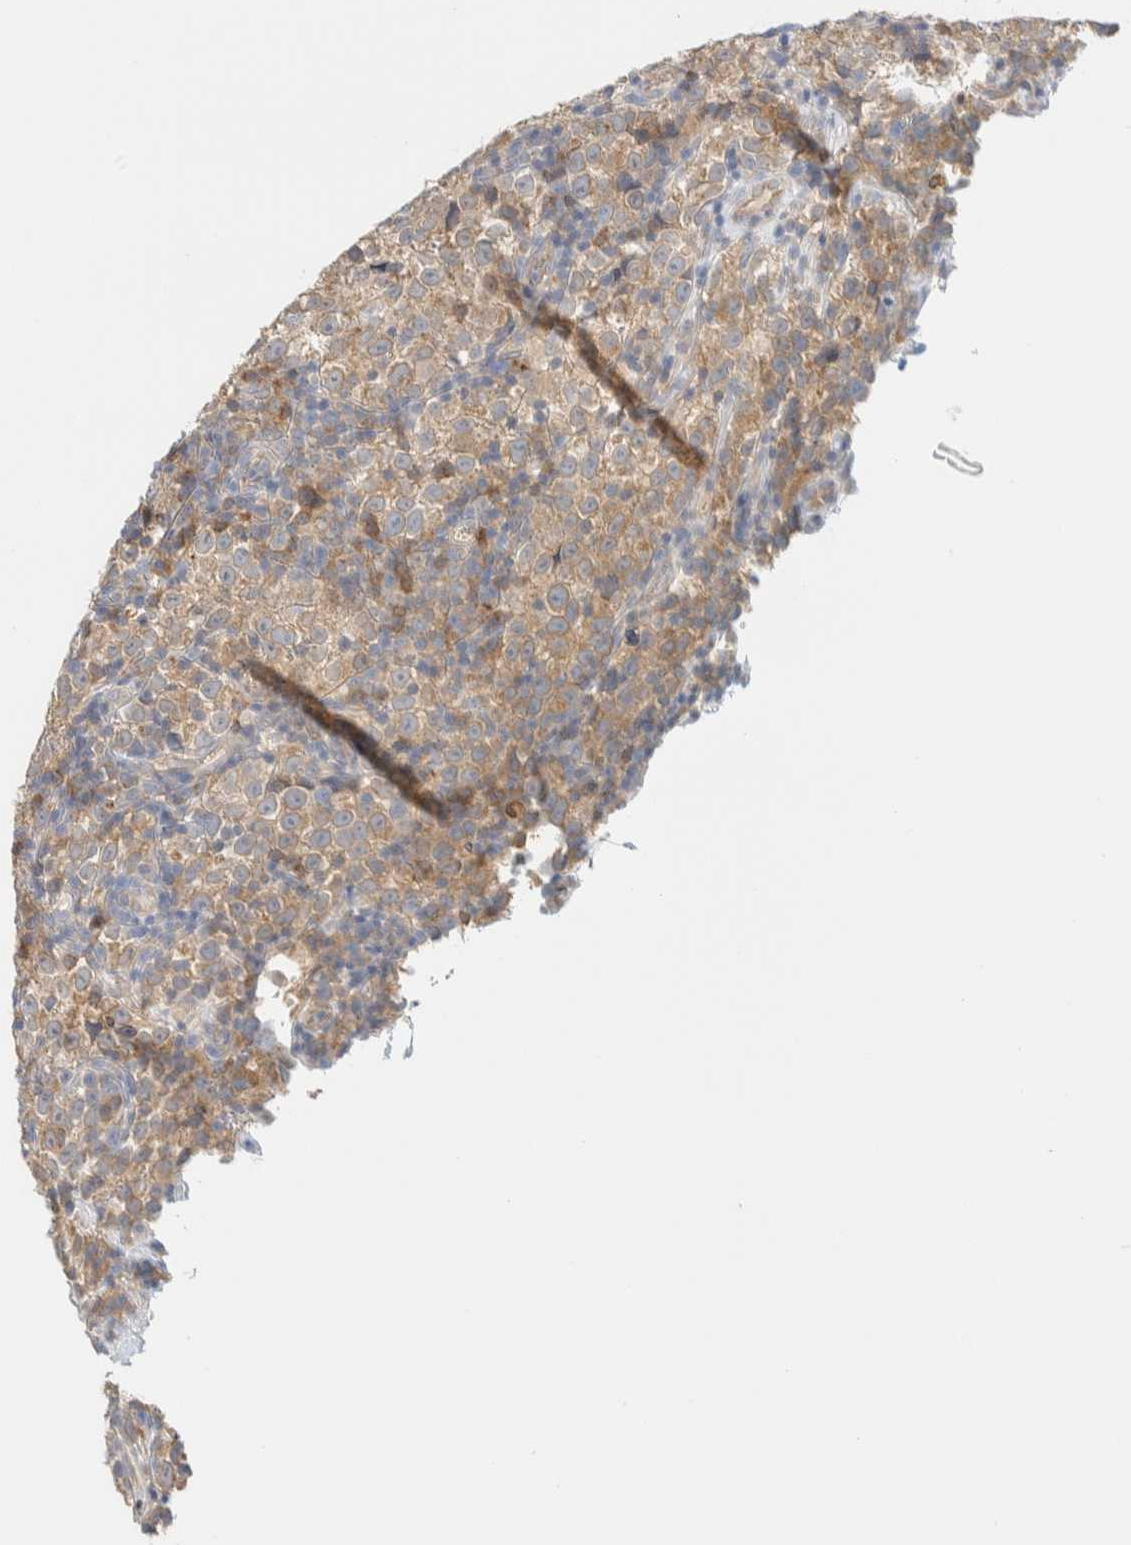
{"staining": {"intensity": "weak", "quantity": ">75%", "location": "cytoplasmic/membranous"}, "tissue": "testis cancer", "cell_type": "Tumor cells", "image_type": "cancer", "snomed": [{"axis": "morphology", "description": "Normal tissue, NOS"}, {"axis": "morphology", "description": "Seminoma, NOS"}, {"axis": "topography", "description": "Testis"}], "caption": "A brown stain shows weak cytoplasmic/membranous positivity of a protein in testis seminoma tumor cells. Nuclei are stained in blue.", "gene": "NT5C", "patient": {"sex": "male", "age": 43}}